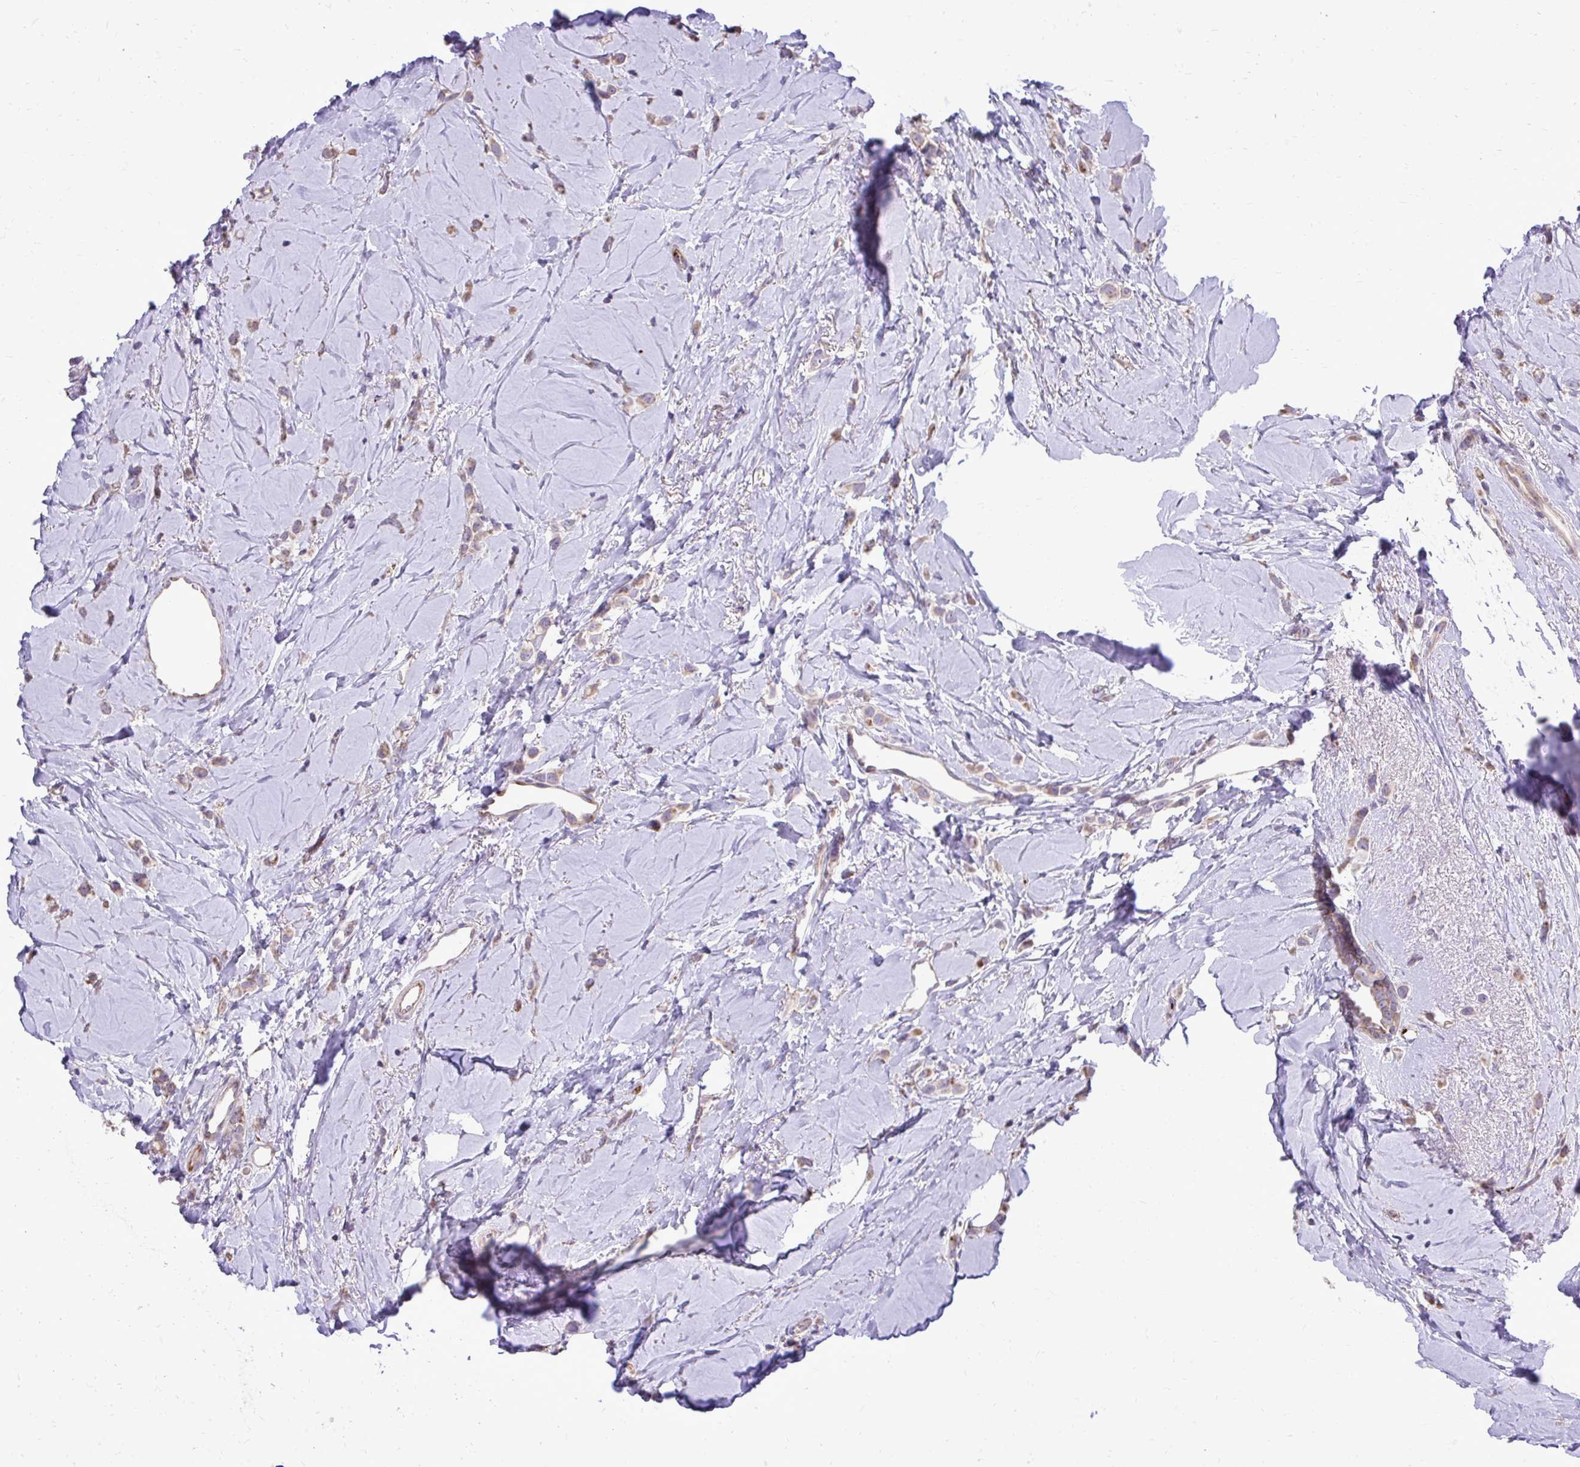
{"staining": {"intensity": "weak", "quantity": "25%-75%", "location": "cytoplasmic/membranous"}, "tissue": "breast cancer", "cell_type": "Tumor cells", "image_type": "cancer", "snomed": [{"axis": "morphology", "description": "Lobular carcinoma"}, {"axis": "topography", "description": "Breast"}], "caption": "Breast lobular carcinoma stained with a brown dye demonstrates weak cytoplasmic/membranous positive expression in approximately 25%-75% of tumor cells.", "gene": "ABCC3", "patient": {"sex": "female", "age": 66}}